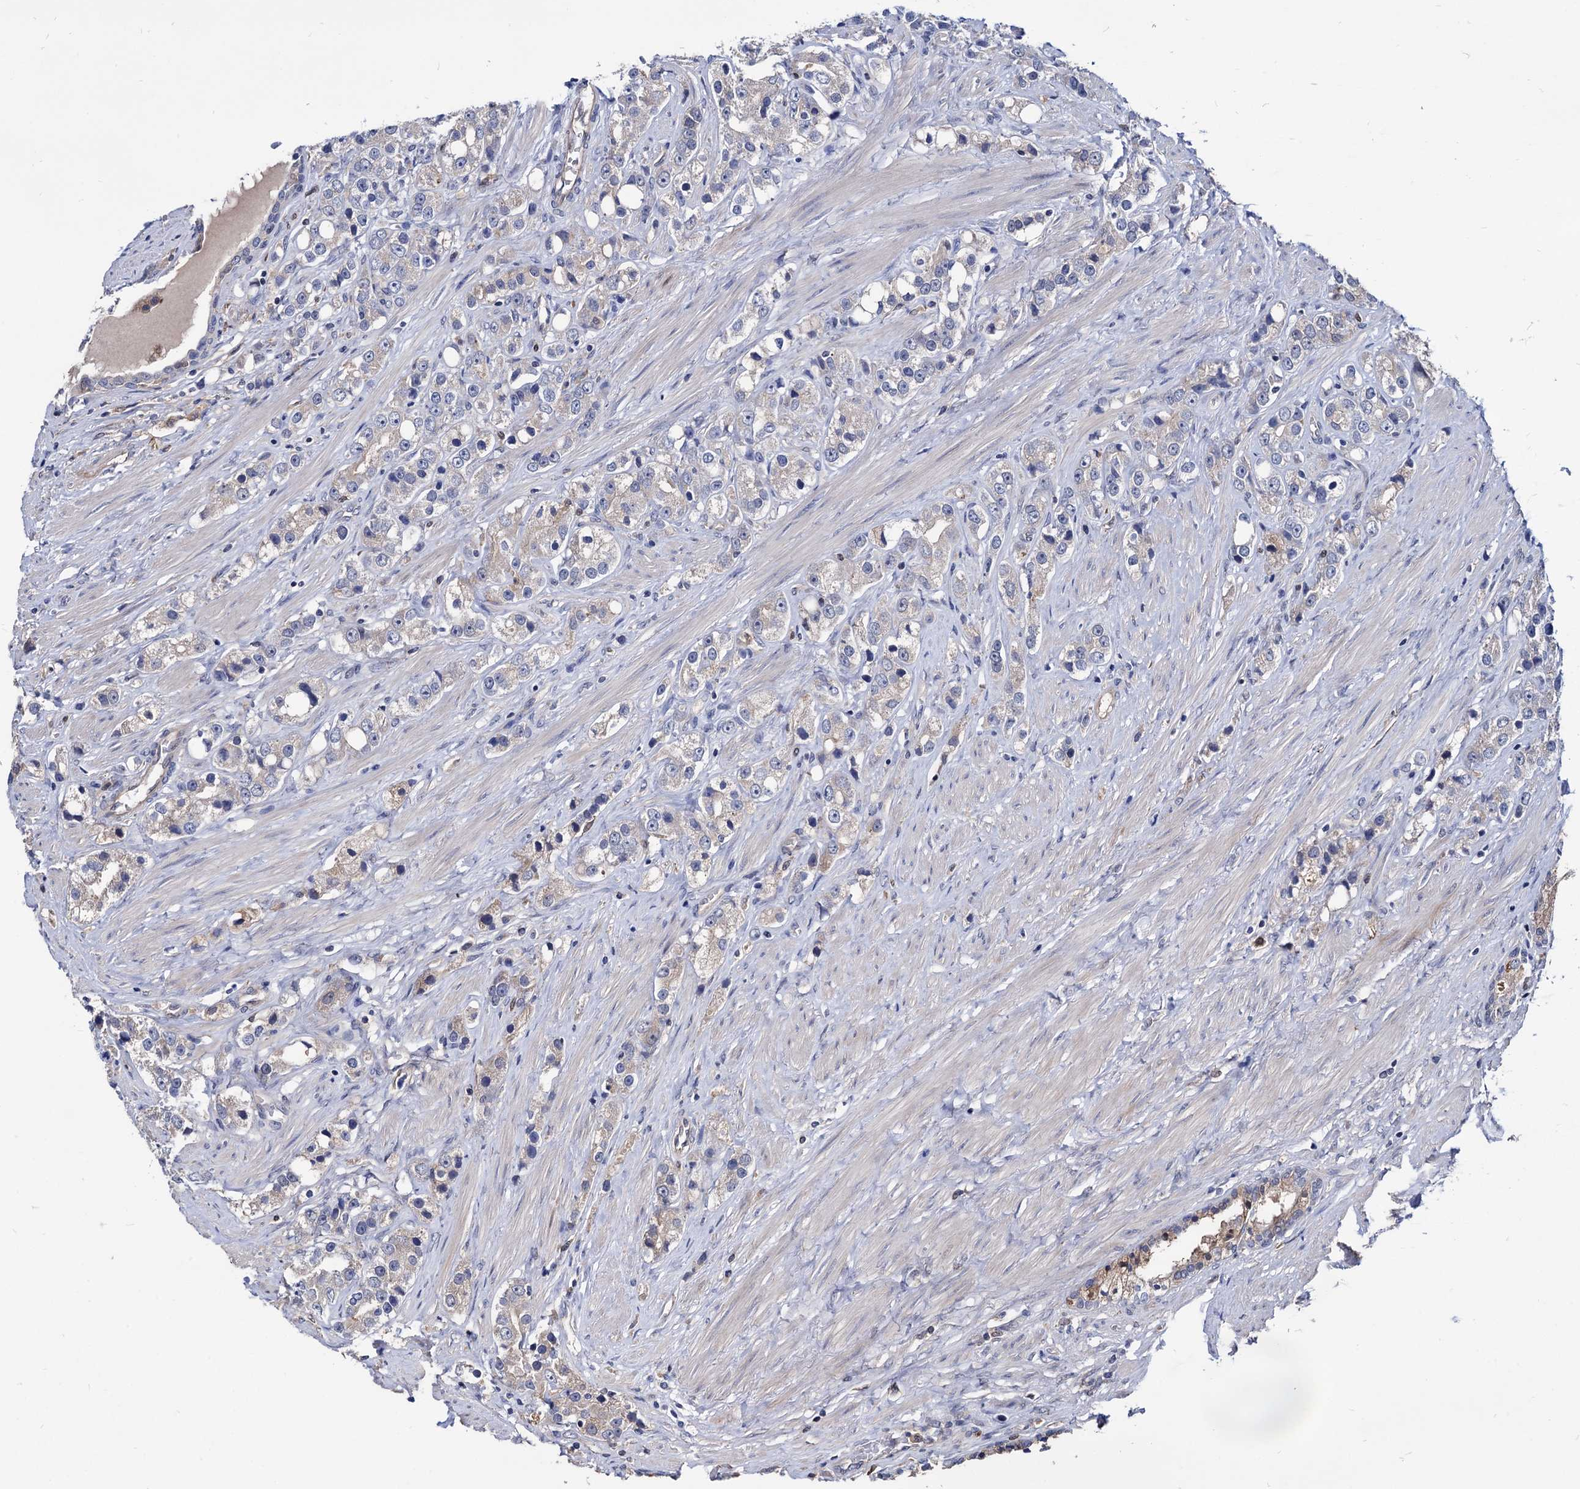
{"staining": {"intensity": "negative", "quantity": "none", "location": "none"}, "tissue": "prostate cancer", "cell_type": "Tumor cells", "image_type": "cancer", "snomed": [{"axis": "morphology", "description": "Adenocarcinoma, NOS"}, {"axis": "topography", "description": "Prostate"}], "caption": "Immunohistochemistry of human prostate adenocarcinoma exhibits no staining in tumor cells.", "gene": "CPPED1", "patient": {"sex": "male", "age": 79}}